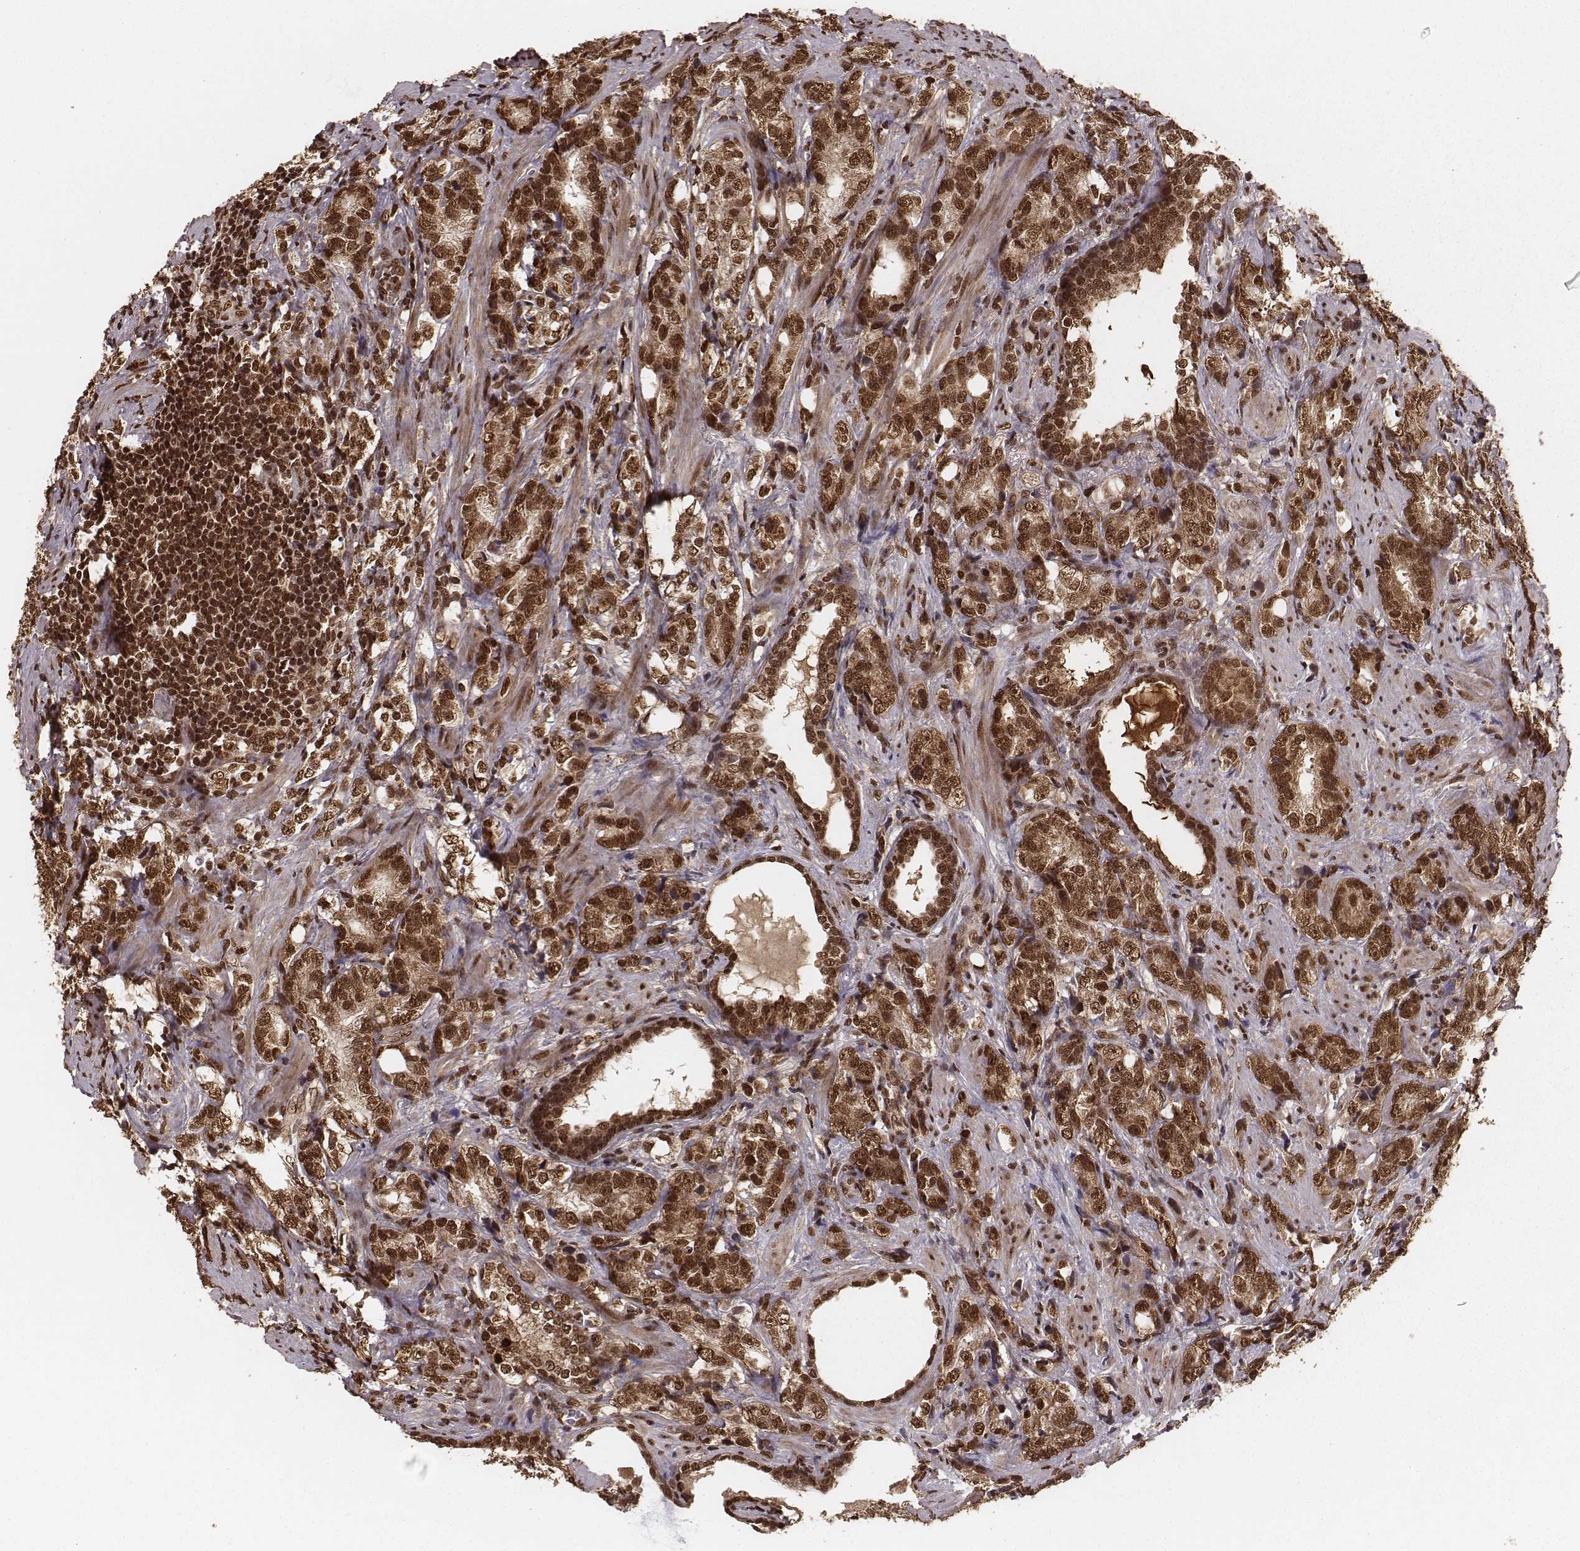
{"staining": {"intensity": "strong", "quantity": ">75%", "location": "cytoplasmic/membranous,nuclear"}, "tissue": "prostate cancer", "cell_type": "Tumor cells", "image_type": "cancer", "snomed": [{"axis": "morphology", "description": "Adenocarcinoma, NOS"}, {"axis": "topography", "description": "Prostate and seminal vesicle, NOS"}], "caption": "Prostate cancer stained with a protein marker demonstrates strong staining in tumor cells.", "gene": "NFX1", "patient": {"sex": "male", "age": 63}}